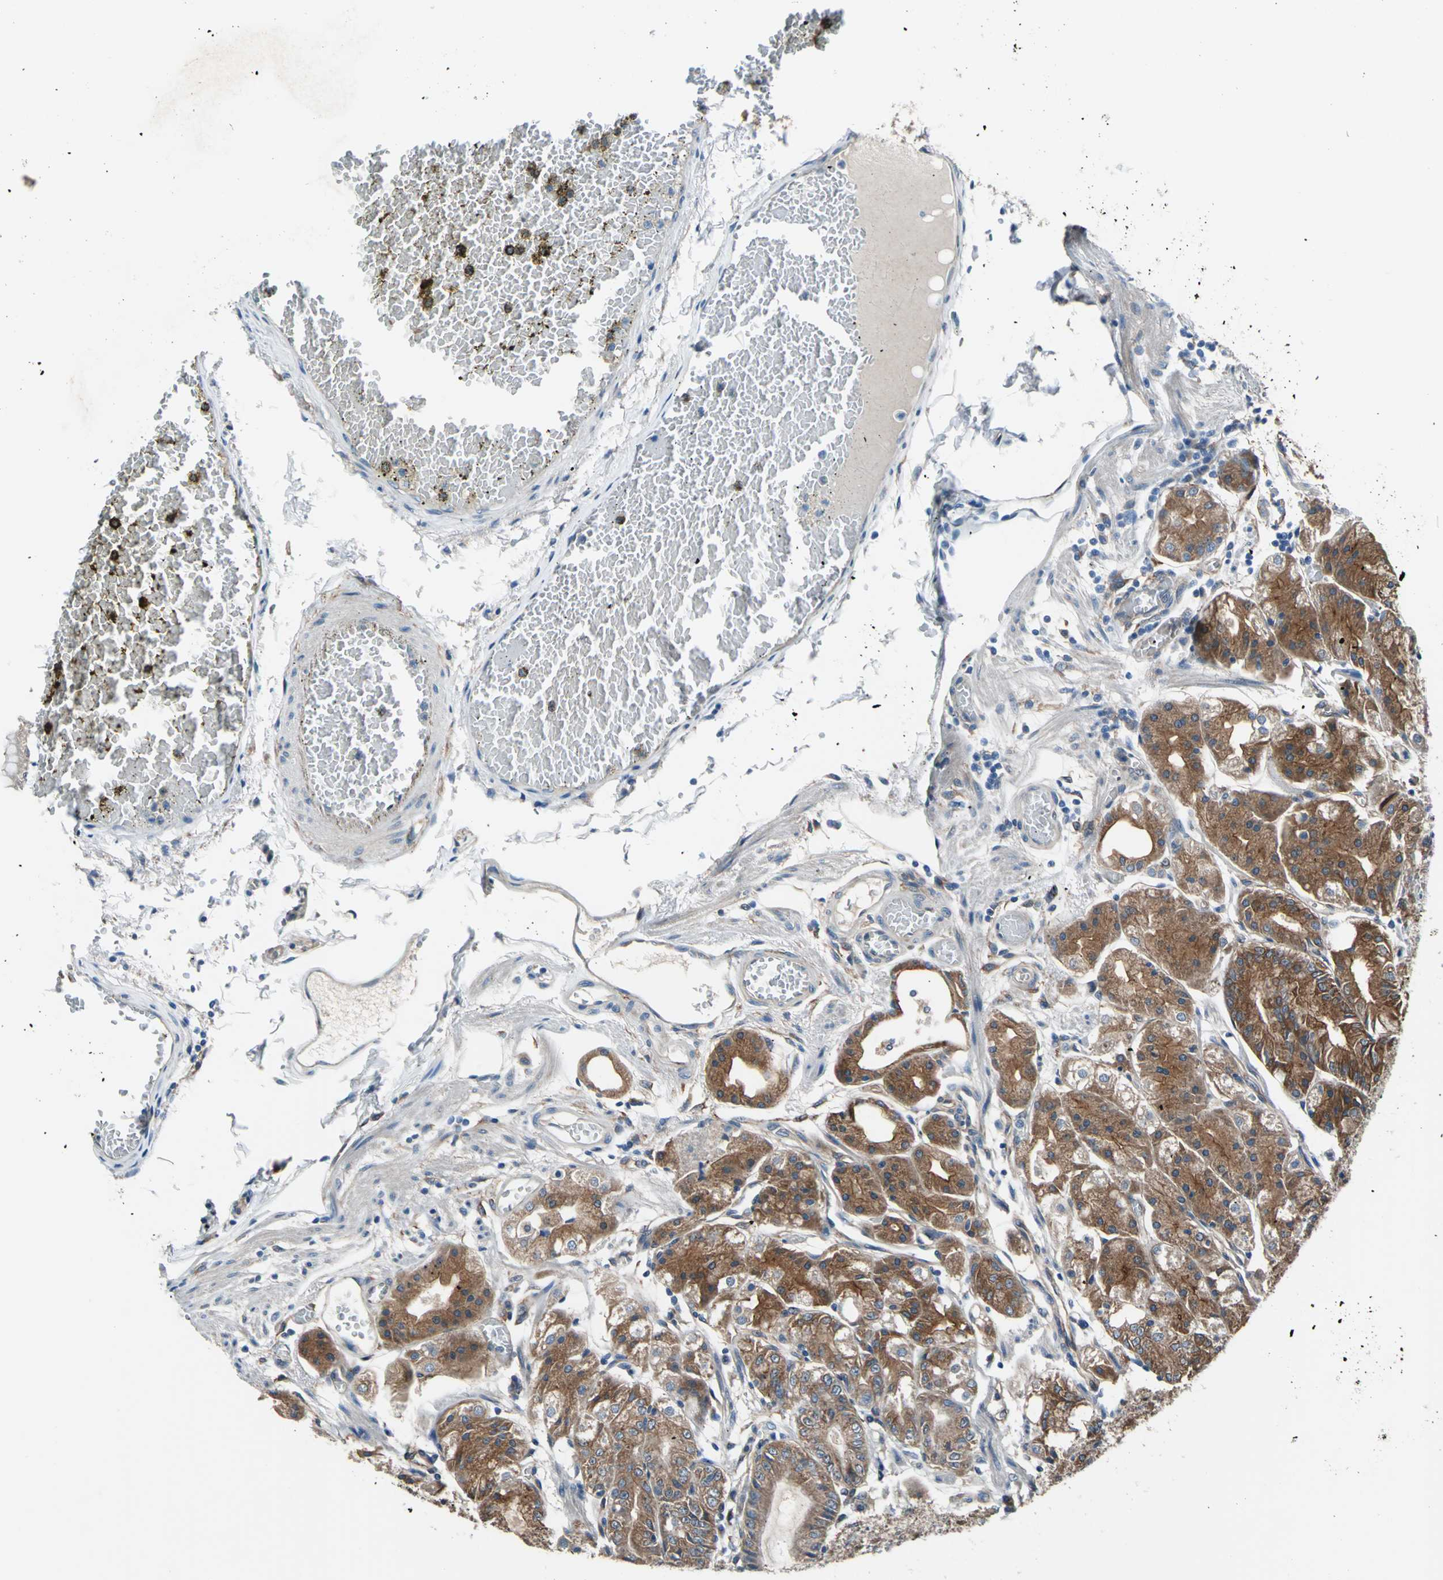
{"staining": {"intensity": "strong", "quantity": ">75%", "location": "cytoplasmic/membranous"}, "tissue": "stomach", "cell_type": "Glandular cells", "image_type": "normal", "snomed": [{"axis": "morphology", "description": "Normal tissue, NOS"}, {"axis": "topography", "description": "Stomach, lower"}], "caption": "Immunohistochemical staining of unremarkable human stomach demonstrates strong cytoplasmic/membranous protein positivity in about >75% of glandular cells.", "gene": "CDC42EP1", "patient": {"sex": "male", "age": 71}}